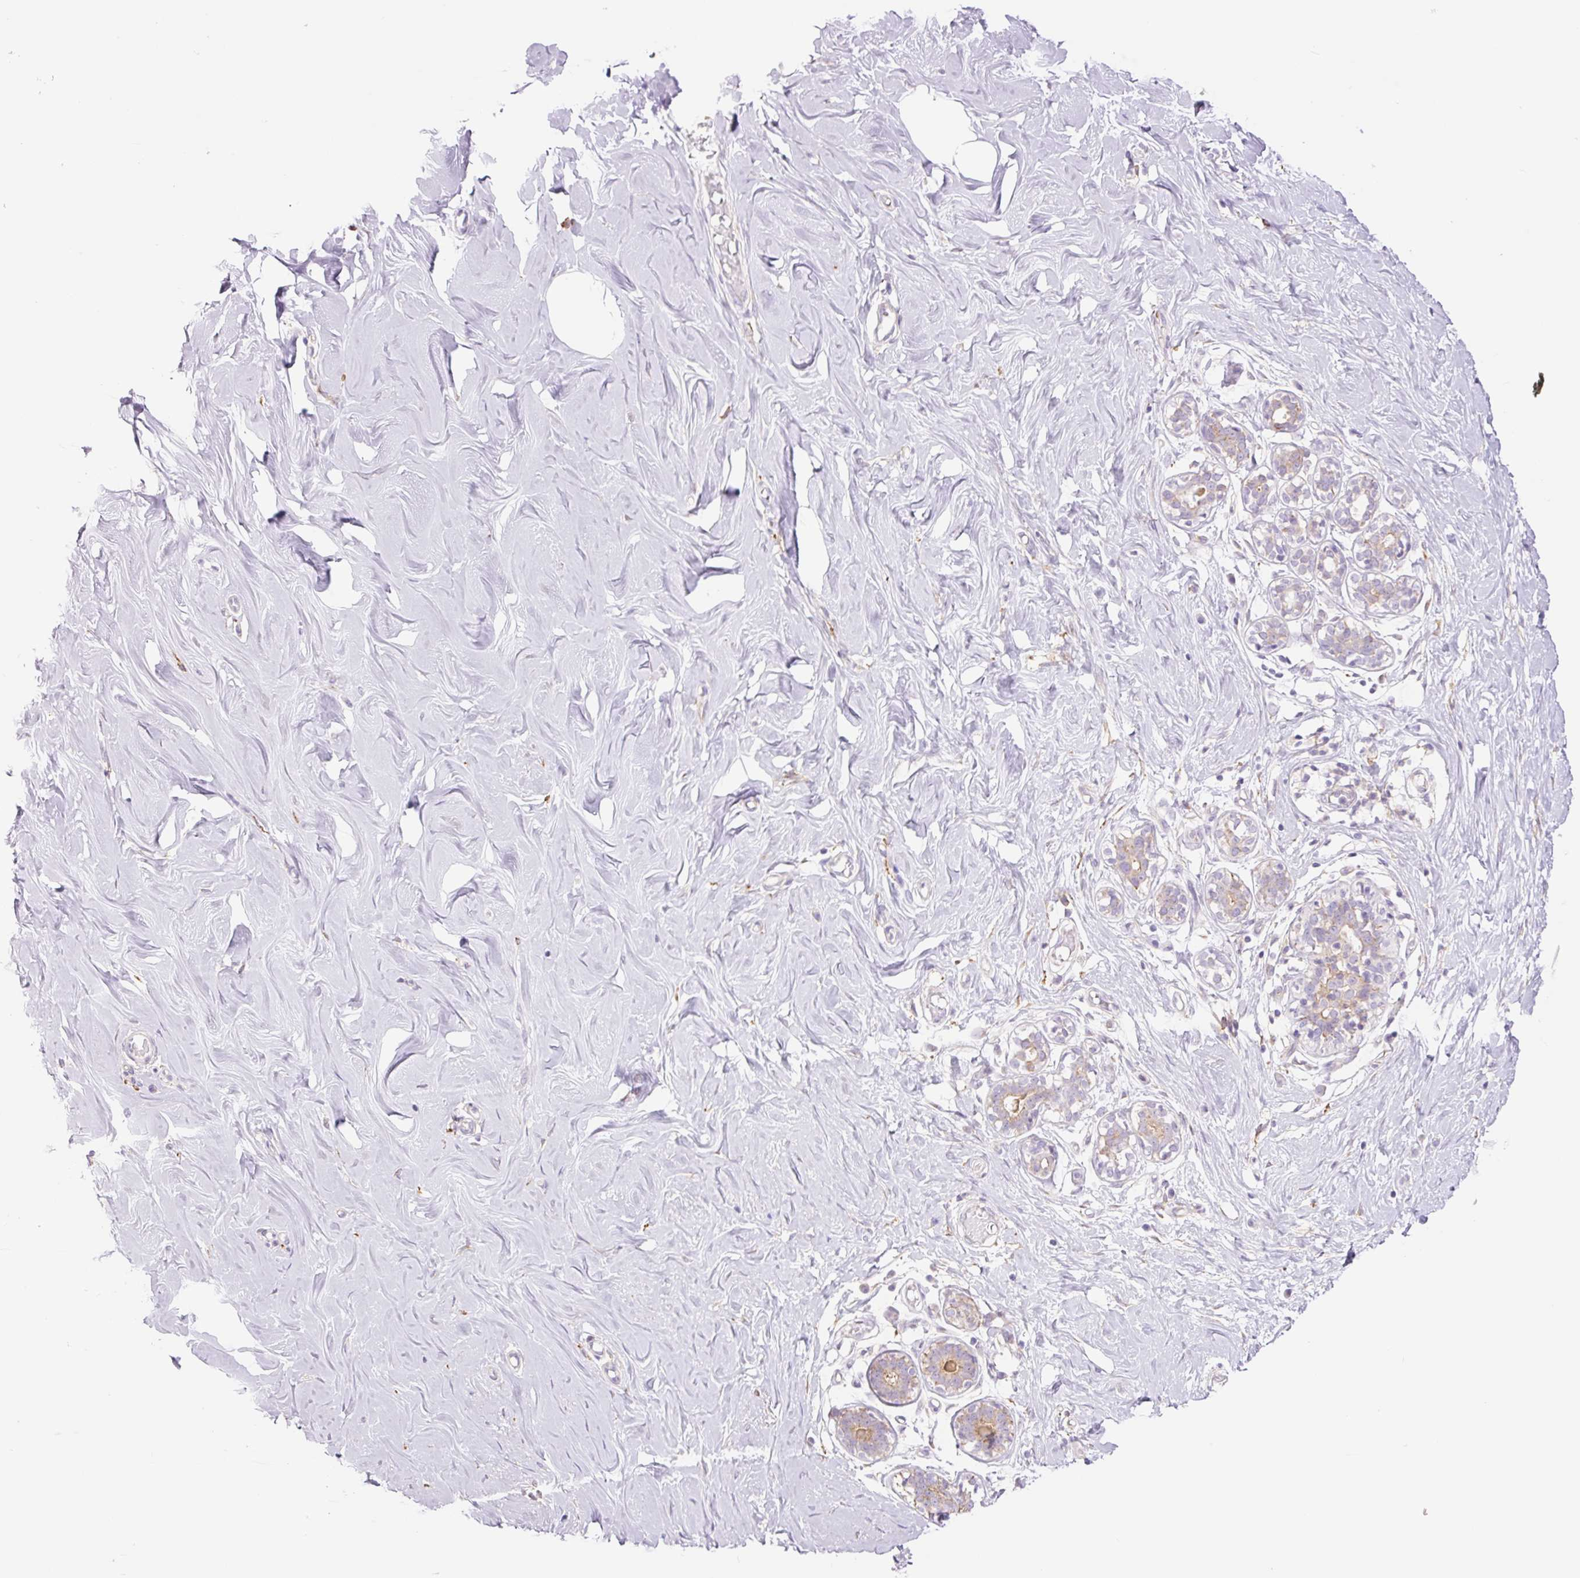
{"staining": {"intensity": "negative", "quantity": "none", "location": "none"}, "tissue": "breast", "cell_type": "Adipocytes", "image_type": "normal", "snomed": [{"axis": "morphology", "description": "Normal tissue, NOS"}, {"axis": "topography", "description": "Breast"}], "caption": "Human breast stained for a protein using IHC displays no expression in adipocytes.", "gene": "SH2D6", "patient": {"sex": "female", "age": 27}}